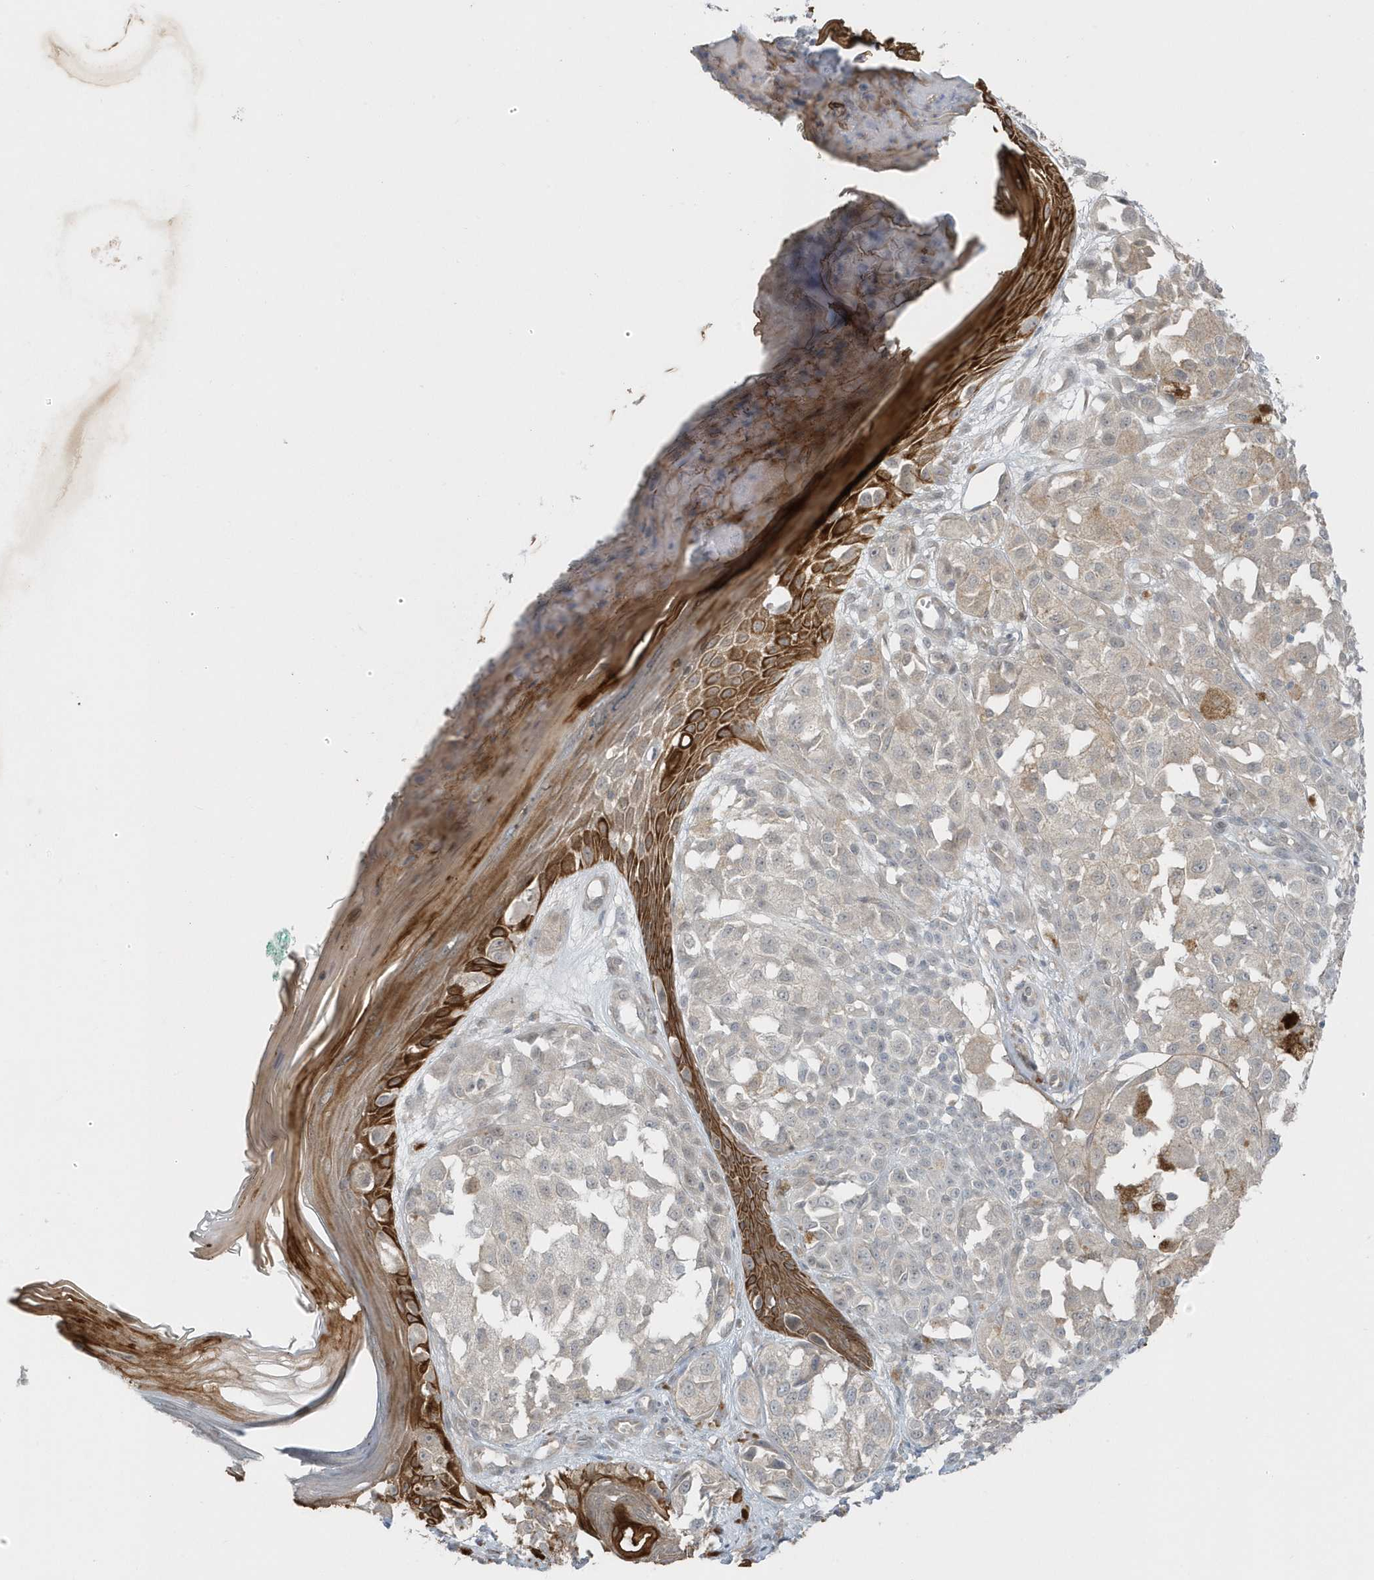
{"staining": {"intensity": "negative", "quantity": "none", "location": "none"}, "tissue": "melanoma", "cell_type": "Tumor cells", "image_type": "cancer", "snomed": [{"axis": "morphology", "description": "Malignant melanoma, NOS"}, {"axis": "topography", "description": "Skin of leg"}], "caption": "Immunohistochemistry (IHC) micrograph of human melanoma stained for a protein (brown), which exhibits no expression in tumor cells.", "gene": "PARD3B", "patient": {"sex": "female", "age": 72}}